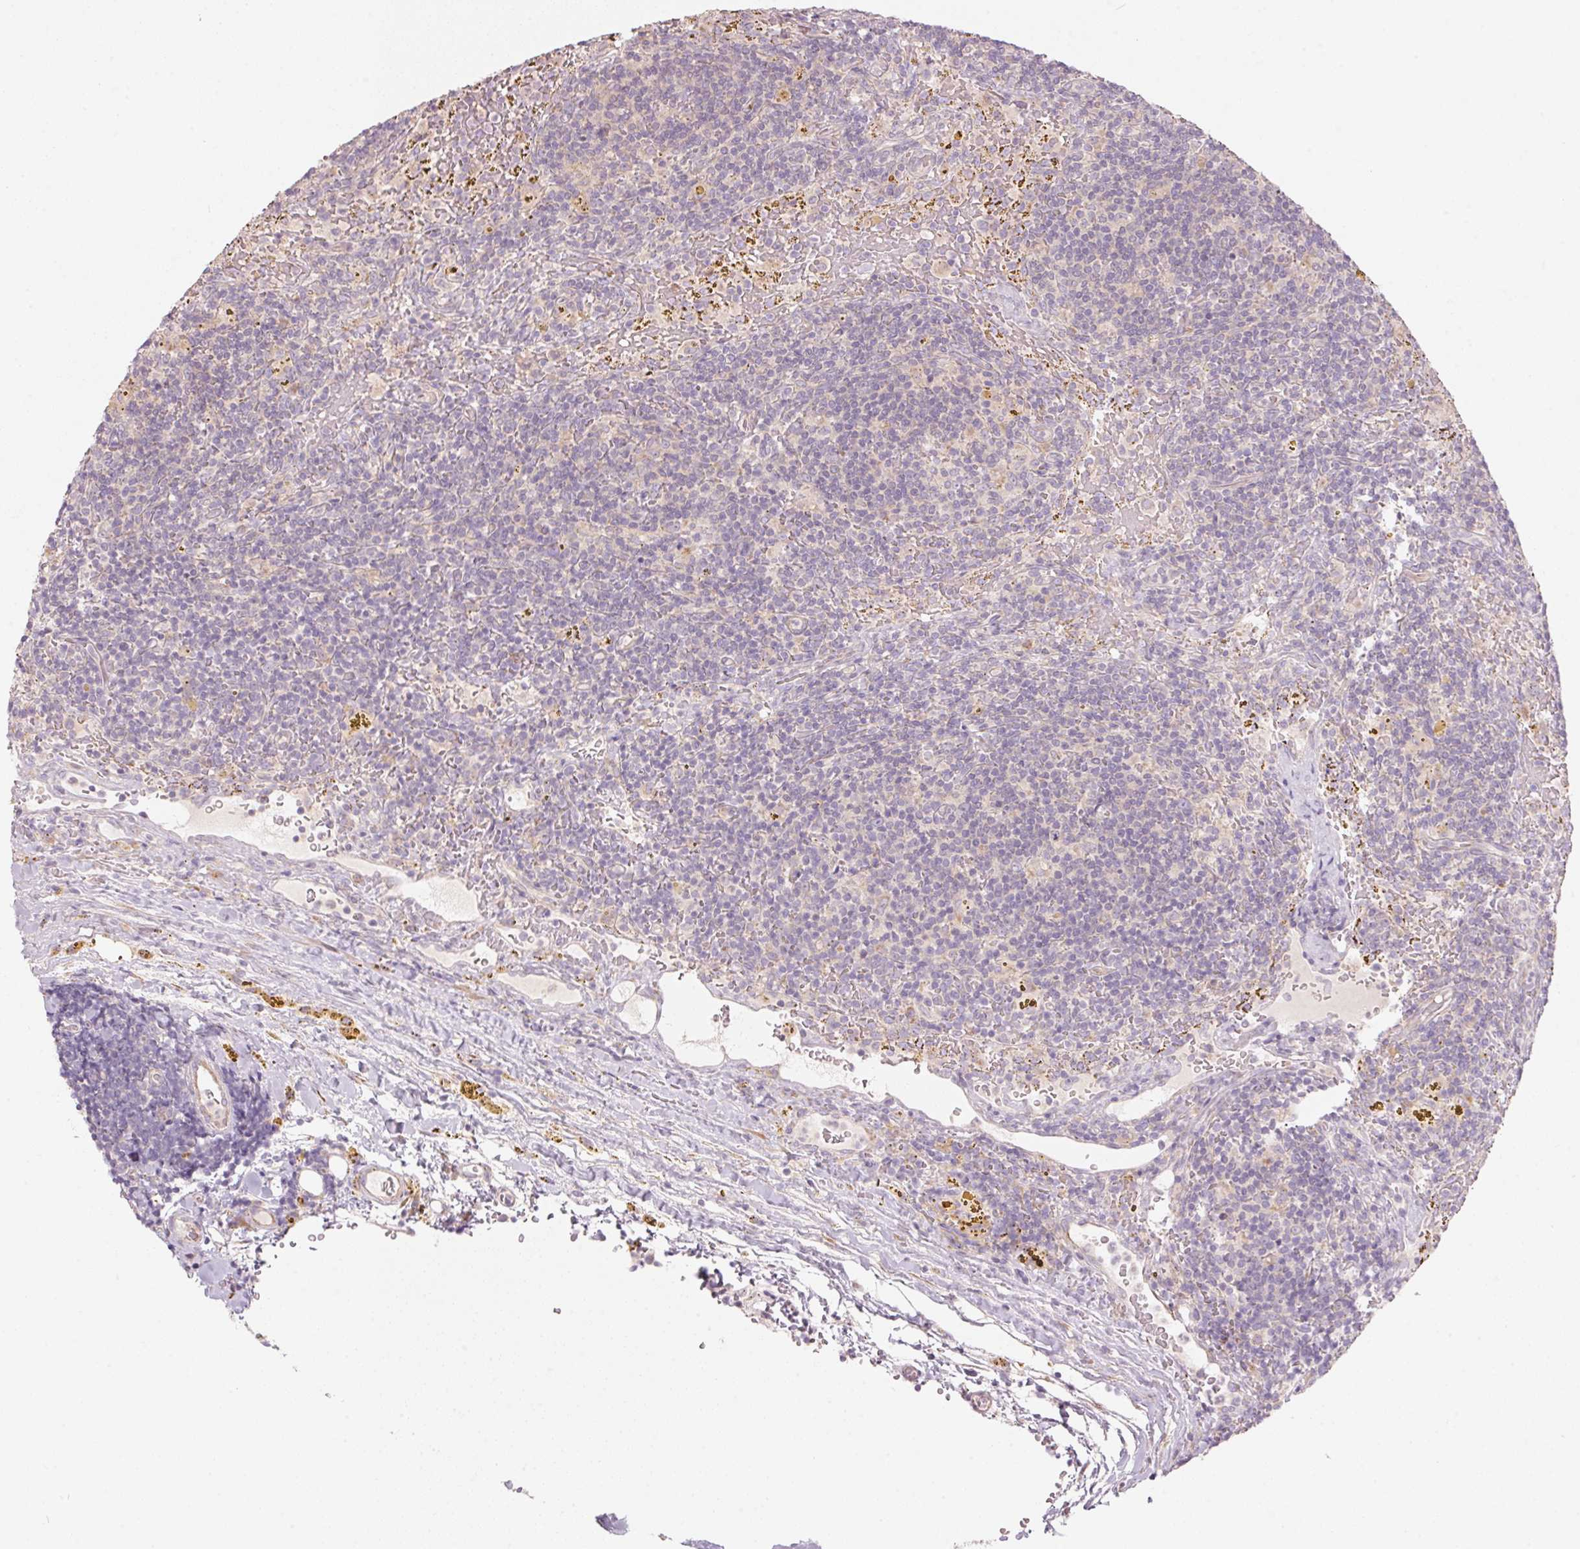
{"staining": {"intensity": "negative", "quantity": "none", "location": "none"}, "tissue": "lymphoma", "cell_type": "Tumor cells", "image_type": "cancer", "snomed": [{"axis": "morphology", "description": "Malignant lymphoma, non-Hodgkin's type, Low grade"}, {"axis": "topography", "description": "Spleen"}], "caption": "This is a photomicrograph of IHC staining of low-grade malignant lymphoma, non-Hodgkin's type, which shows no staining in tumor cells.", "gene": "BLOC1S2", "patient": {"sex": "female", "age": 70}}